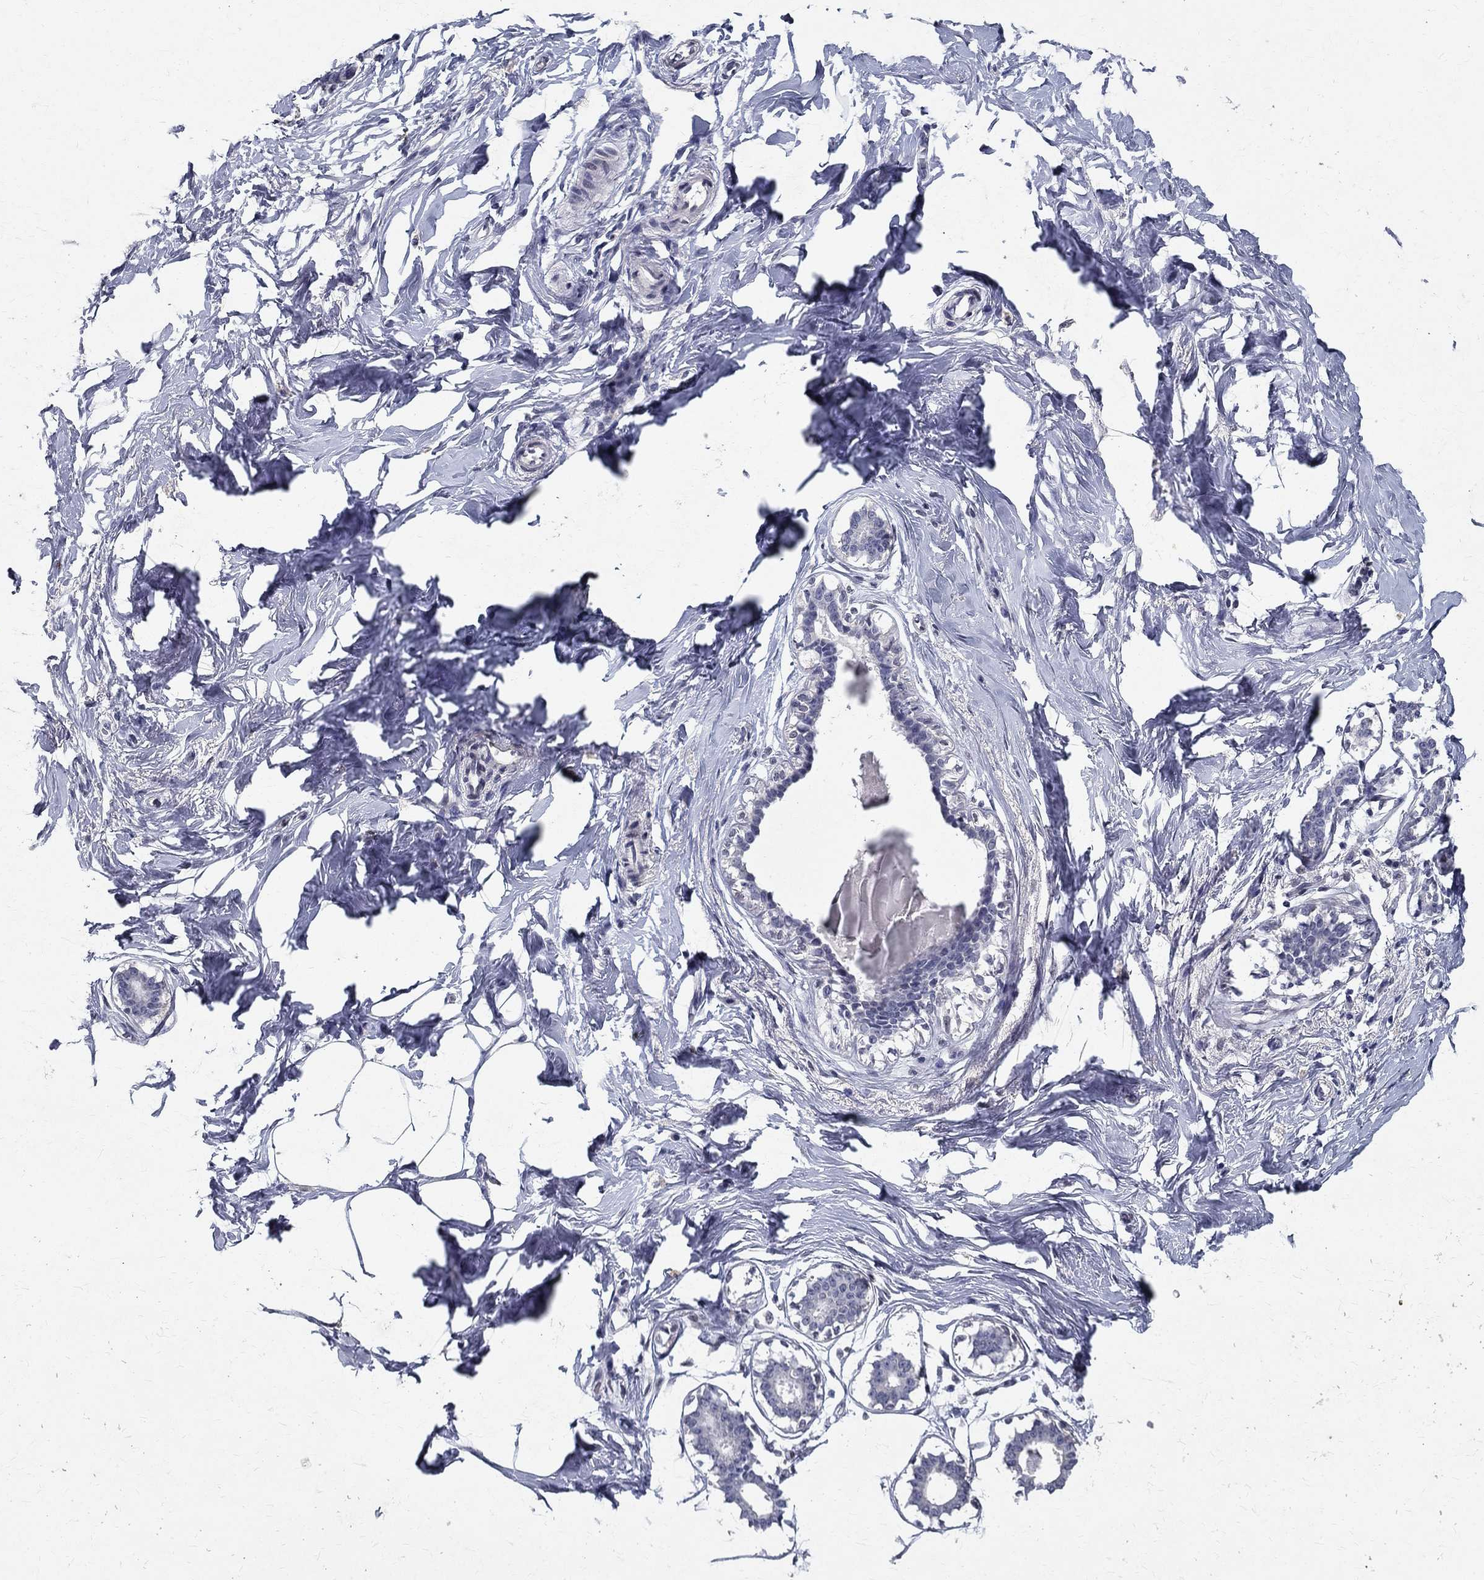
{"staining": {"intensity": "negative", "quantity": "none", "location": "none"}, "tissue": "breast", "cell_type": "Adipocytes", "image_type": "normal", "snomed": [{"axis": "morphology", "description": "Normal tissue, NOS"}, {"axis": "morphology", "description": "Lobular carcinoma, in situ"}, {"axis": "topography", "description": "Breast"}], "caption": "This is a image of immunohistochemistry staining of benign breast, which shows no positivity in adipocytes.", "gene": "RBFOX1", "patient": {"sex": "female", "age": 35}}